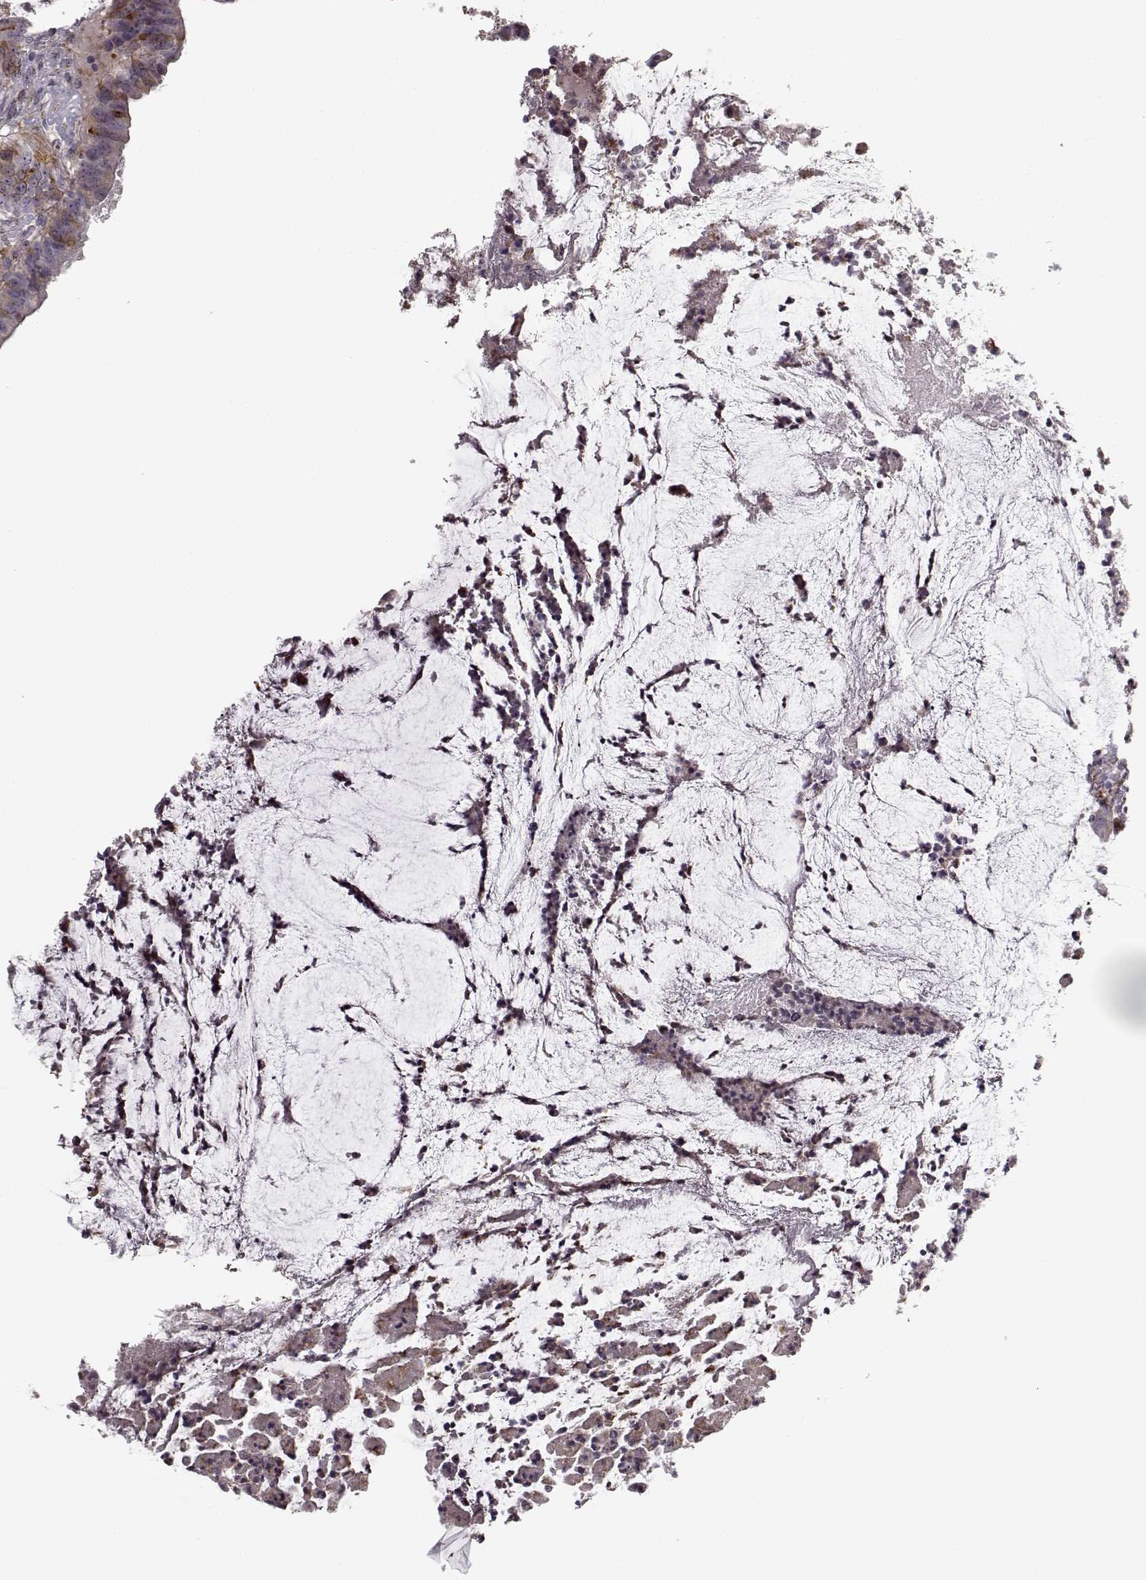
{"staining": {"intensity": "strong", "quantity": "<25%", "location": "cytoplasmic/membranous"}, "tissue": "colorectal cancer", "cell_type": "Tumor cells", "image_type": "cancer", "snomed": [{"axis": "morphology", "description": "Adenocarcinoma, NOS"}, {"axis": "topography", "description": "Colon"}], "caption": "IHC image of human colorectal cancer stained for a protein (brown), which reveals medium levels of strong cytoplasmic/membranous expression in about <25% of tumor cells.", "gene": "HMMR", "patient": {"sex": "female", "age": 43}}